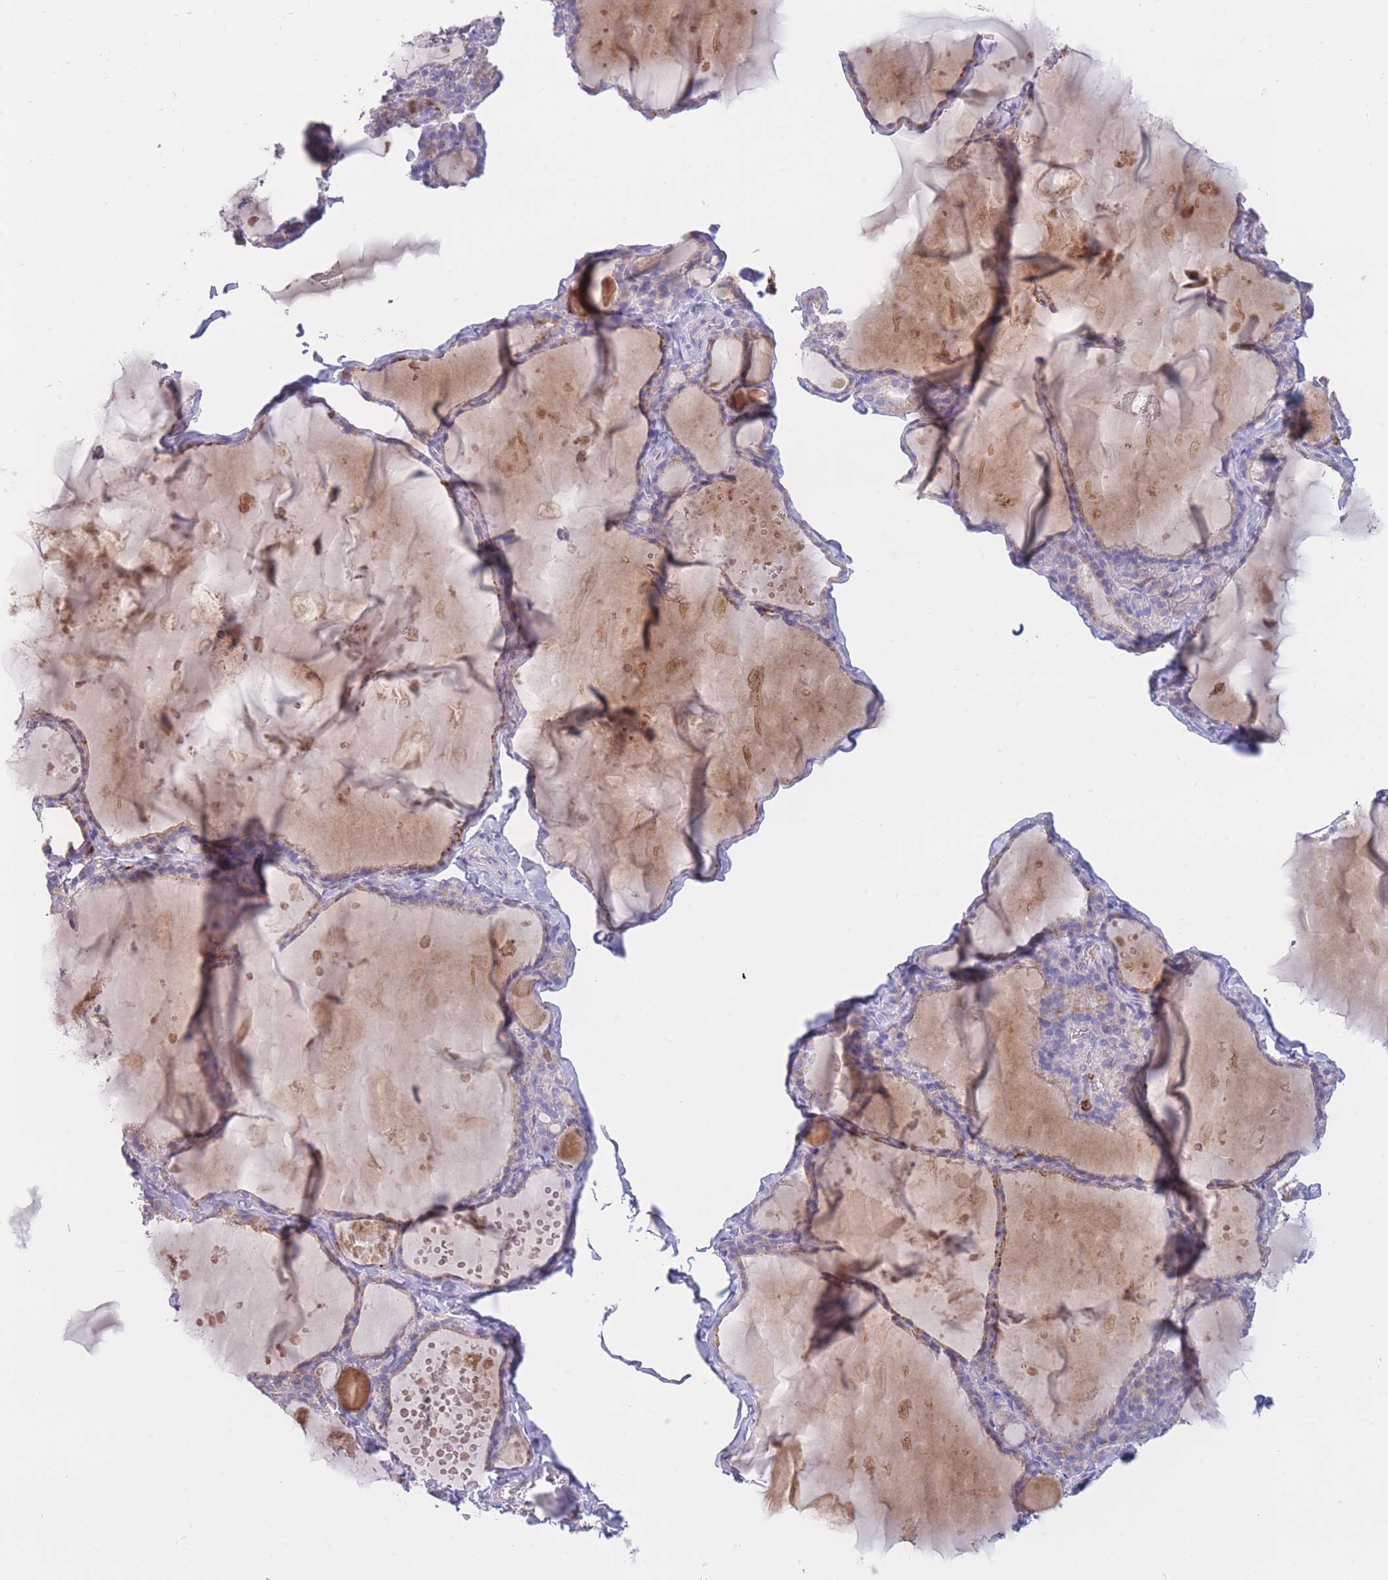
{"staining": {"intensity": "weak", "quantity": "<25%", "location": "cytoplasmic/membranous"}, "tissue": "thyroid gland", "cell_type": "Glandular cells", "image_type": "normal", "snomed": [{"axis": "morphology", "description": "Normal tissue, NOS"}, {"axis": "topography", "description": "Thyroid gland"}], "caption": "Human thyroid gland stained for a protein using IHC shows no staining in glandular cells.", "gene": "CENPM", "patient": {"sex": "male", "age": 56}}